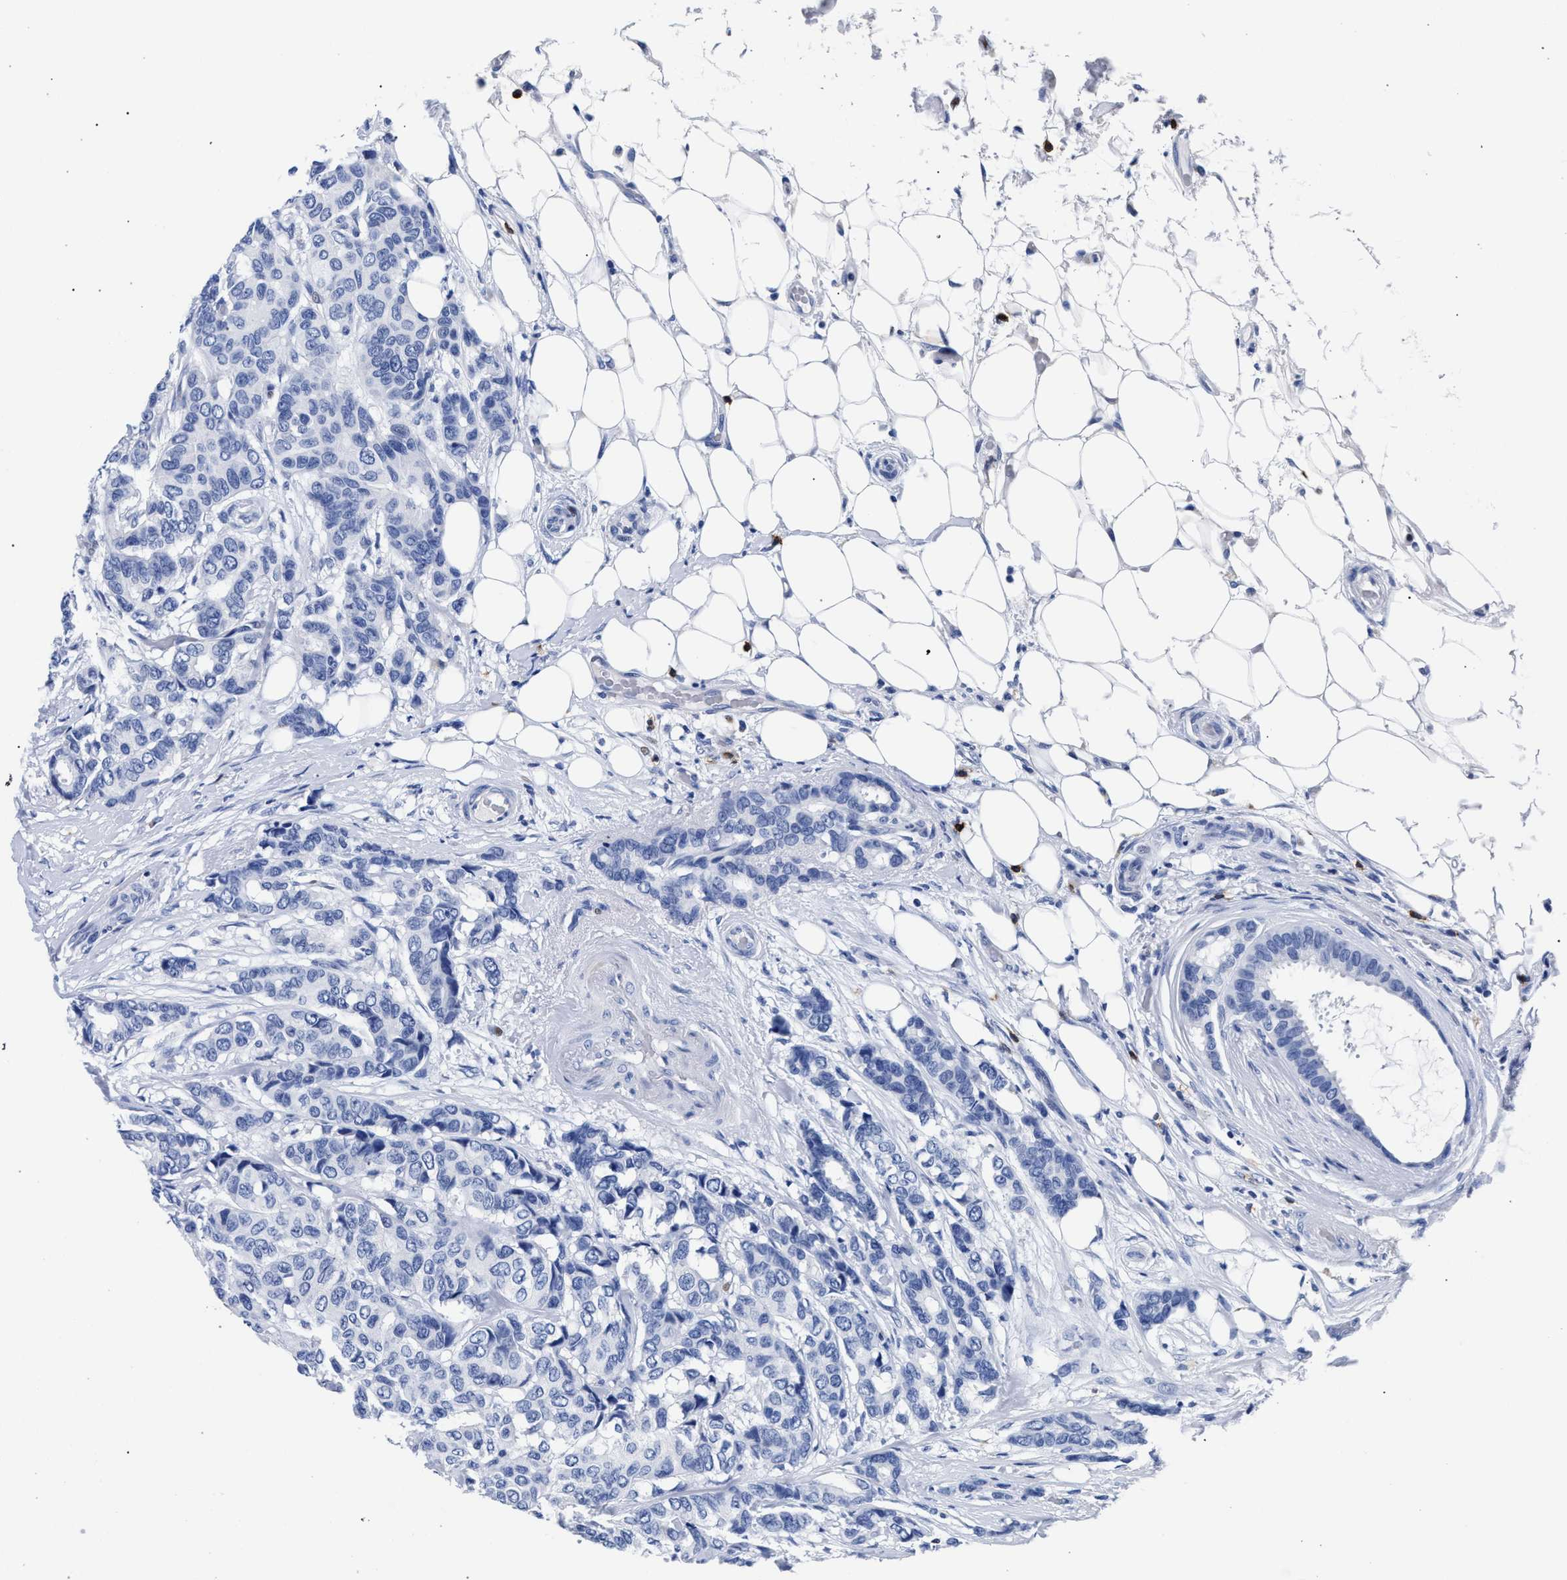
{"staining": {"intensity": "negative", "quantity": "none", "location": "none"}, "tissue": "breast cancer", "cell_type": "Tumor cells", "image_type": "cancer", "snomed": [{"axis": "morphology", "description": "Duct carcinoma"}, {"axis": "topography", "description": "Breast"}], "caption": "This is an immunohistochemistry (IHC) histopathology image of breast invasive ductal carcinoma. There is no staining in tumor cells.", "gene": "KLRK1", "patient": {"sex": "female", "age": 87}}